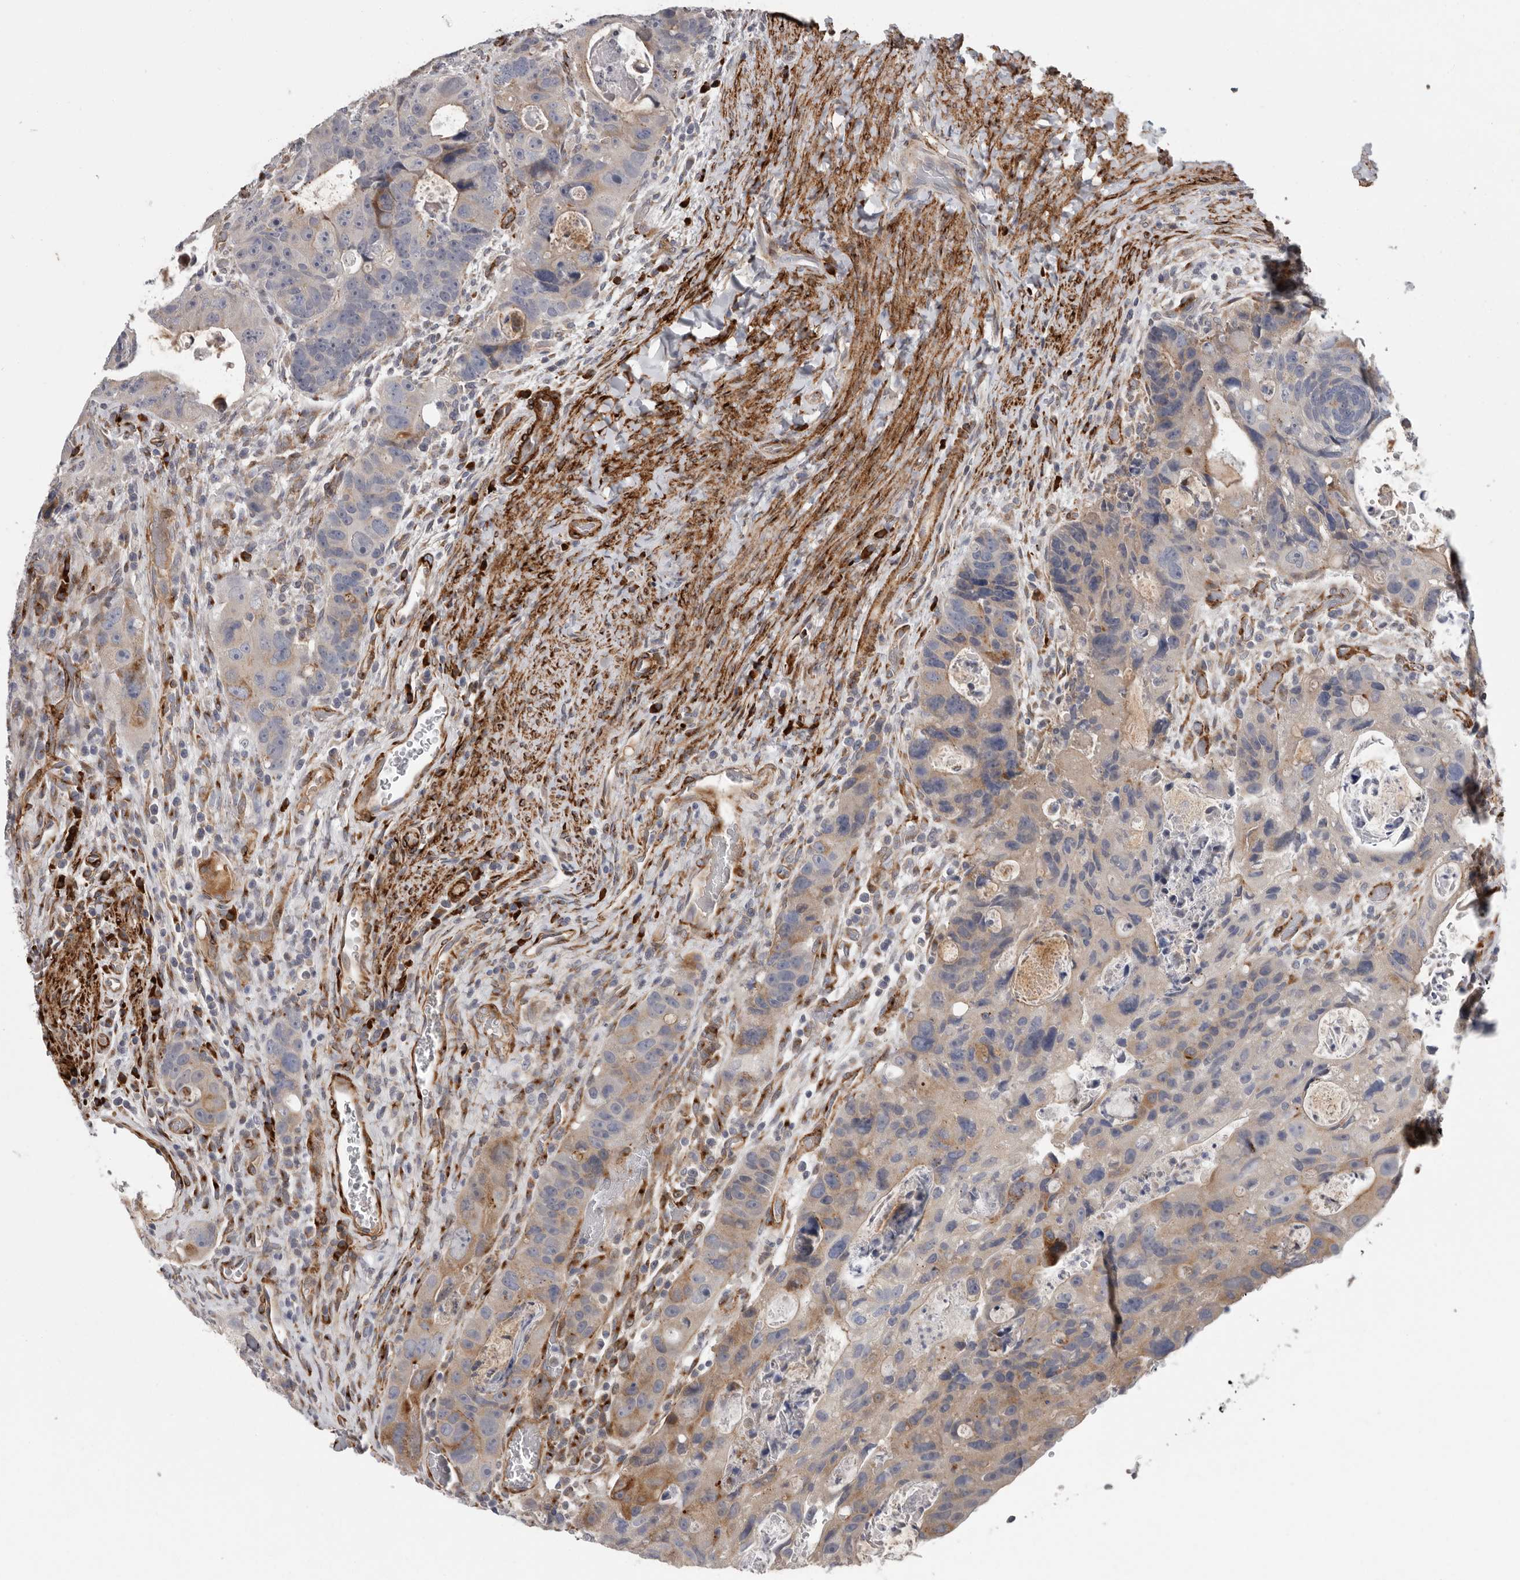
{"staining": {"intensity": "moderate", "quantity": "<25%", "location": "cytoplasmic/membranous"}, "tissue": "colorectal cancer", "cell_type": "Tumor cells", "image_type": "cancer", "snomed": [{"axis": "morphology", "description": "Adenocarcinoma, NOS"}, {"axis": "topography", "description": "Rectum"}], "caption": "Human colorectal adenocarcinoma stained for a protein (brown) displays moderate cytoplasmic/membranous positive expression in about <25% of tumor cells.", "gene": "ATXN3L", "patient": {"sex": "male", "age": 59}}